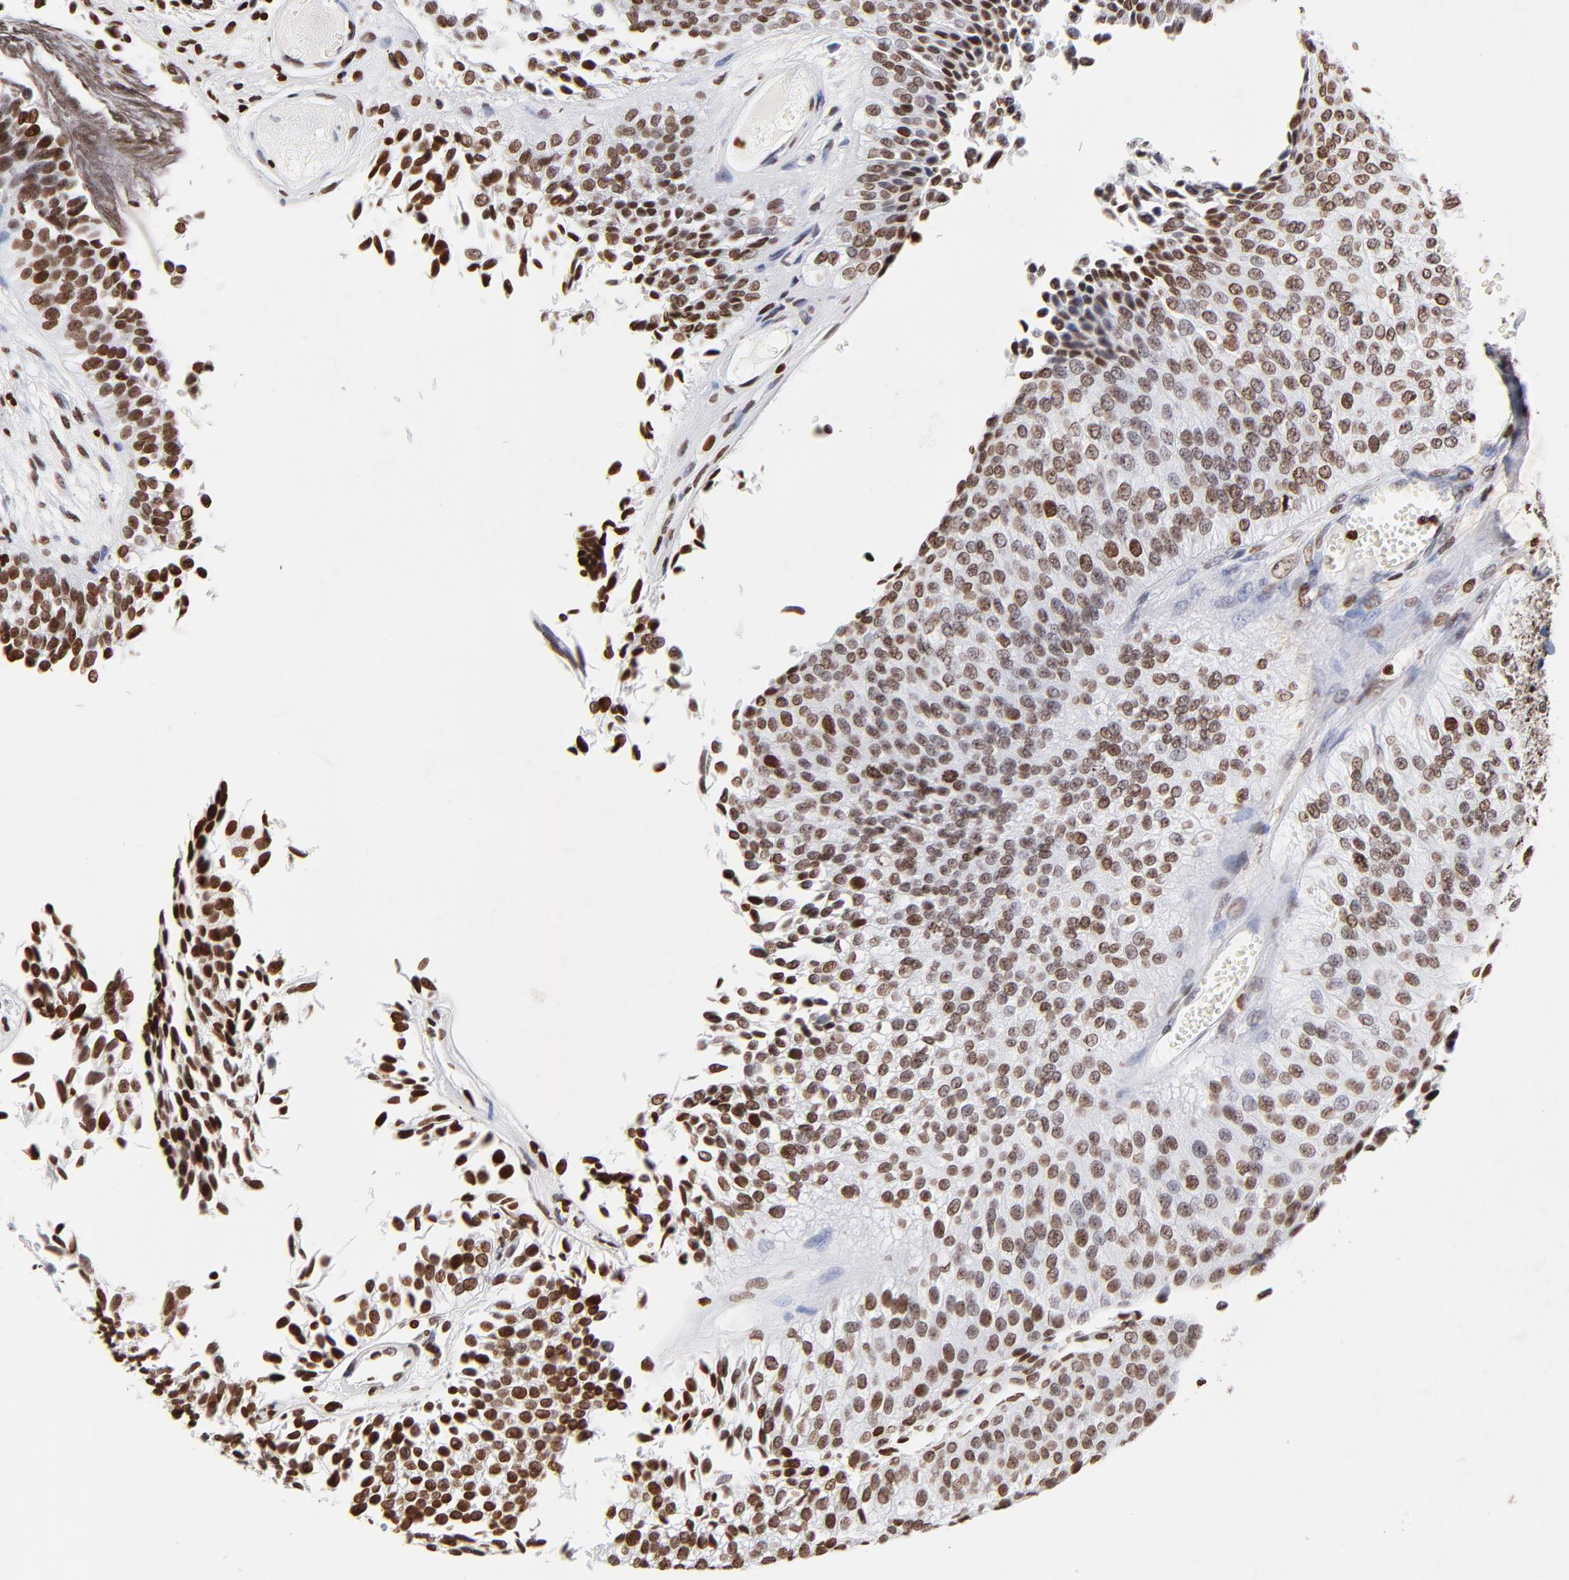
{"staining": {"intensity": "moderate", "quantity": ">75%", "location": "nuclear"}, "tissue": "urothelial cancer", "cell_type": "Tumor cells", "image_type": "cancer", "snomed": [{"axis": "morphology", "description": "Urothelial carcinoma, Low grade"}, {"axis": "topography", "description": "Urinary bladder"}], "caption": "Immunohistochemistry (DAB (3,3'-diaminobenzidine)) staining of urothelial cancer reveals moderate nuclear protein staining in about >75% of tumor cells.", "gene": "FBH1", "patient": {"sex": "male", "age": 84}}